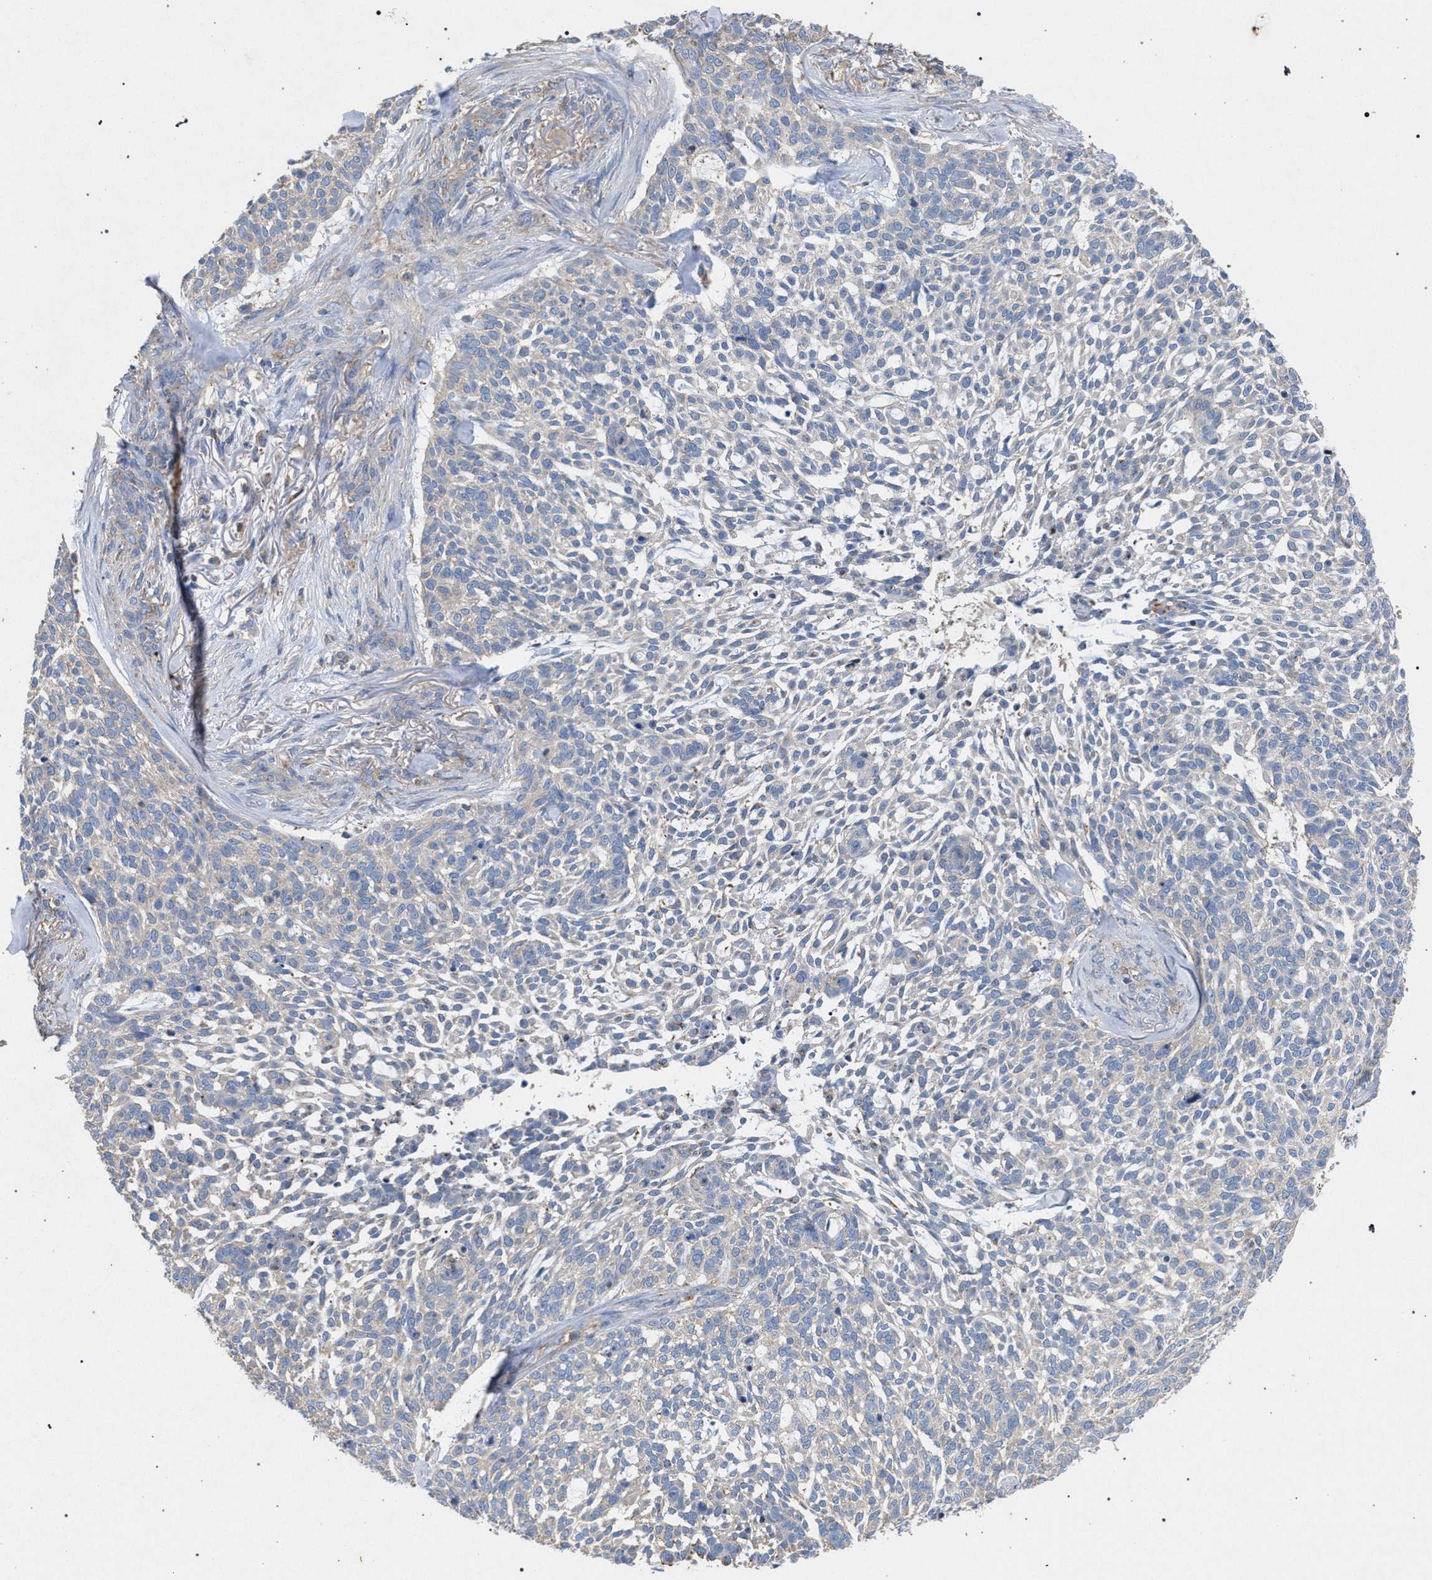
{"staining": {"intensity": "negative", "quantity": "none", "location": "none"}, "tissue": "skin cancer", "cell_type": "Tumor cells", "image_type": "cancer", "snomed": [{"axis": "morphology", "description": "Basal cell carcinoma"}, {"axis": "topography", "description": "Skin"}], "caption": "DAB immunohistochemical staining of human basal cell carcinoma (skin) displays no significant staining in tumor cells. (Brightfield microscopy of DAB IHC at high magnification).", "gene": "VPS13A", "patient": {"sex": "female", "age": 64}}